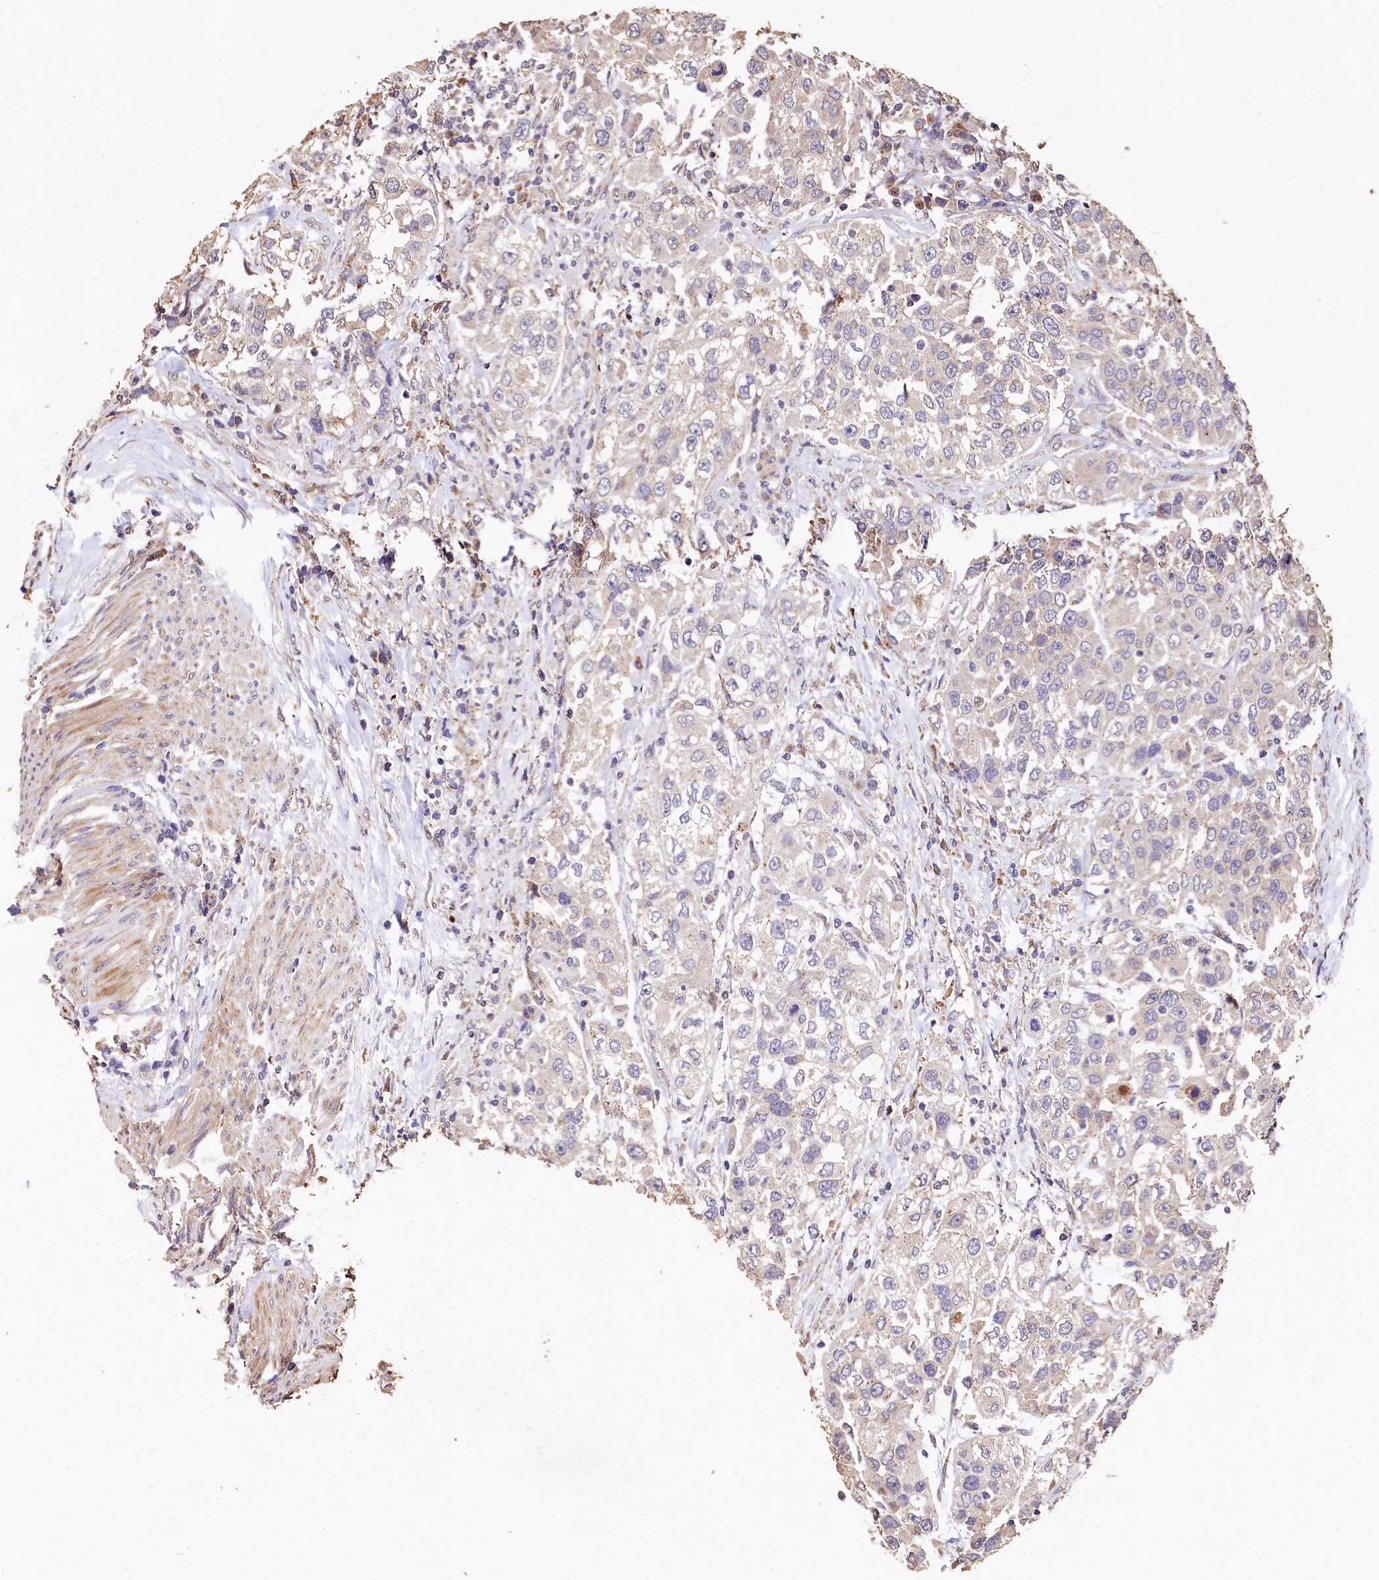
{"staining": {"intensity": "weak", "quantity": "<25%", "location": "cytoplasmic/membranous"}, "tissue": "urothelial cancer", "cell_type": "Tumor cells", "image_type": "cancer", "snomed": [{"axis": "morphology", "description": "Urothelial carcinoma, High grade"}, {"axis": "topography", "description": "Urinary bladder"}], "caption": "The micrograph demonstrates no staining of tumor cells in urothelial cancer.", "gene": "LSM4", "patient": {"sex": "female", "age": 80}}